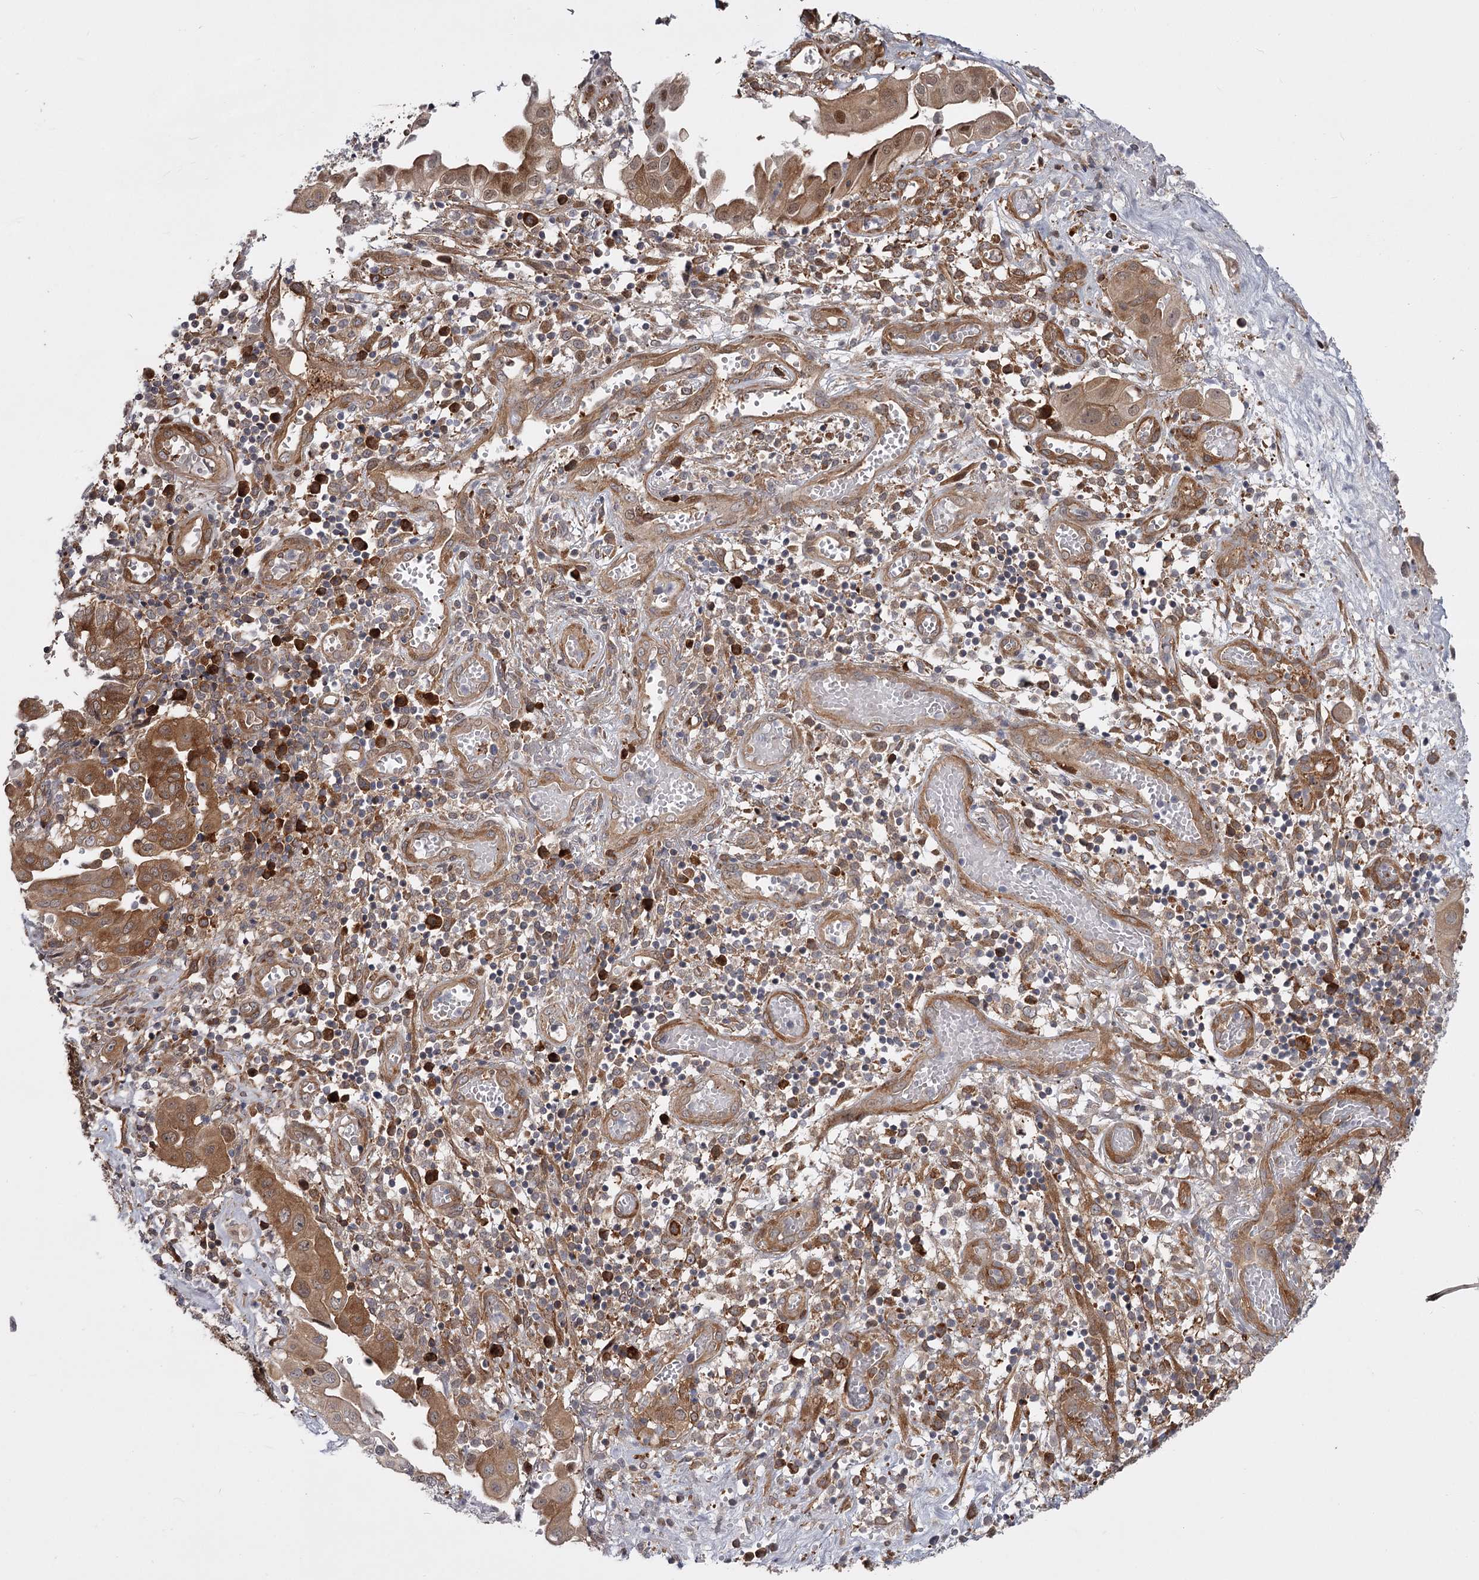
{"staining": {"intensity": "moderate", "quantity": ">75%", "location": "cytoplasmic/membranous,nuclear"}, "tissue": "endometrial cancer", "cell_type": "Tumor cells", "image_type": "cancer", "snomed": [{"axis": "morphology", "description": "Adenocarcinoma, NOS"}, {"axis": "topography", "description": "Uterus"}, {"axis": "topography", "description": "Endometrium"}], "caption": "About >75% of tumor cells in endometrial cancer (adenocarcinoma) reveal moderate cytoplasmic/membranous and nuclear protein positivity as visualized by brown immunohistochemical staining.", "gene": "CCNG2", "patient": {"sex": "female", "age": 70}}